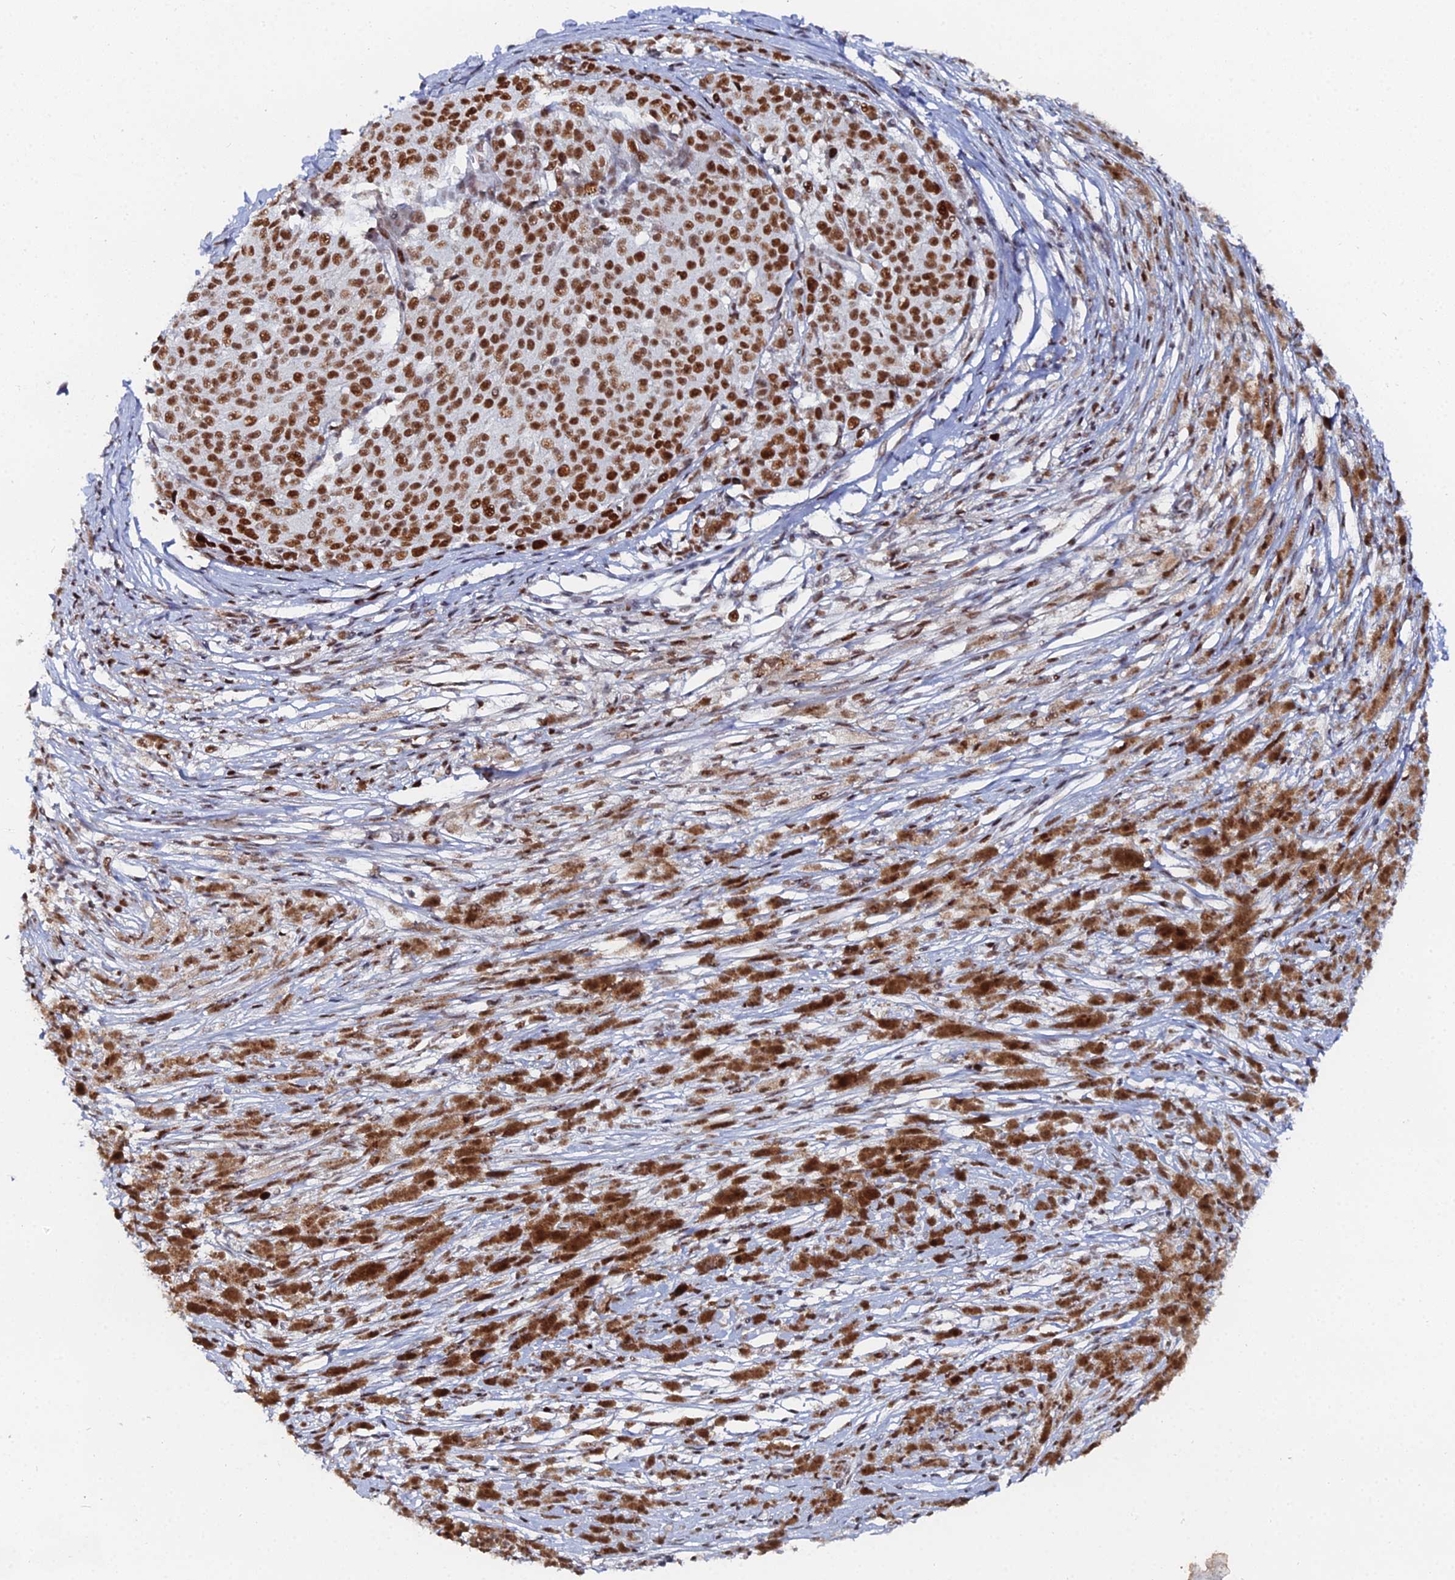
{"staining": {"intensity": "strong", "quantity": ">75%", "location": "nuclear"}, "tissue": "melanoma", "cell_type": "Tumor cells", "image_type": "cancer", "snomed": [{"axis": "morphology", "description": "Malignant melanoma, NOS"}, {"axis": "topography", "description": "Skin"}], "caption": "High-power microscopy captured an IHC micrograph of malignant melanoma, revealing strong nuclear expression in approximately >75% of tumor cells.", "gene": "GSC2", "patient": {"sex": "female", "age": 52}}